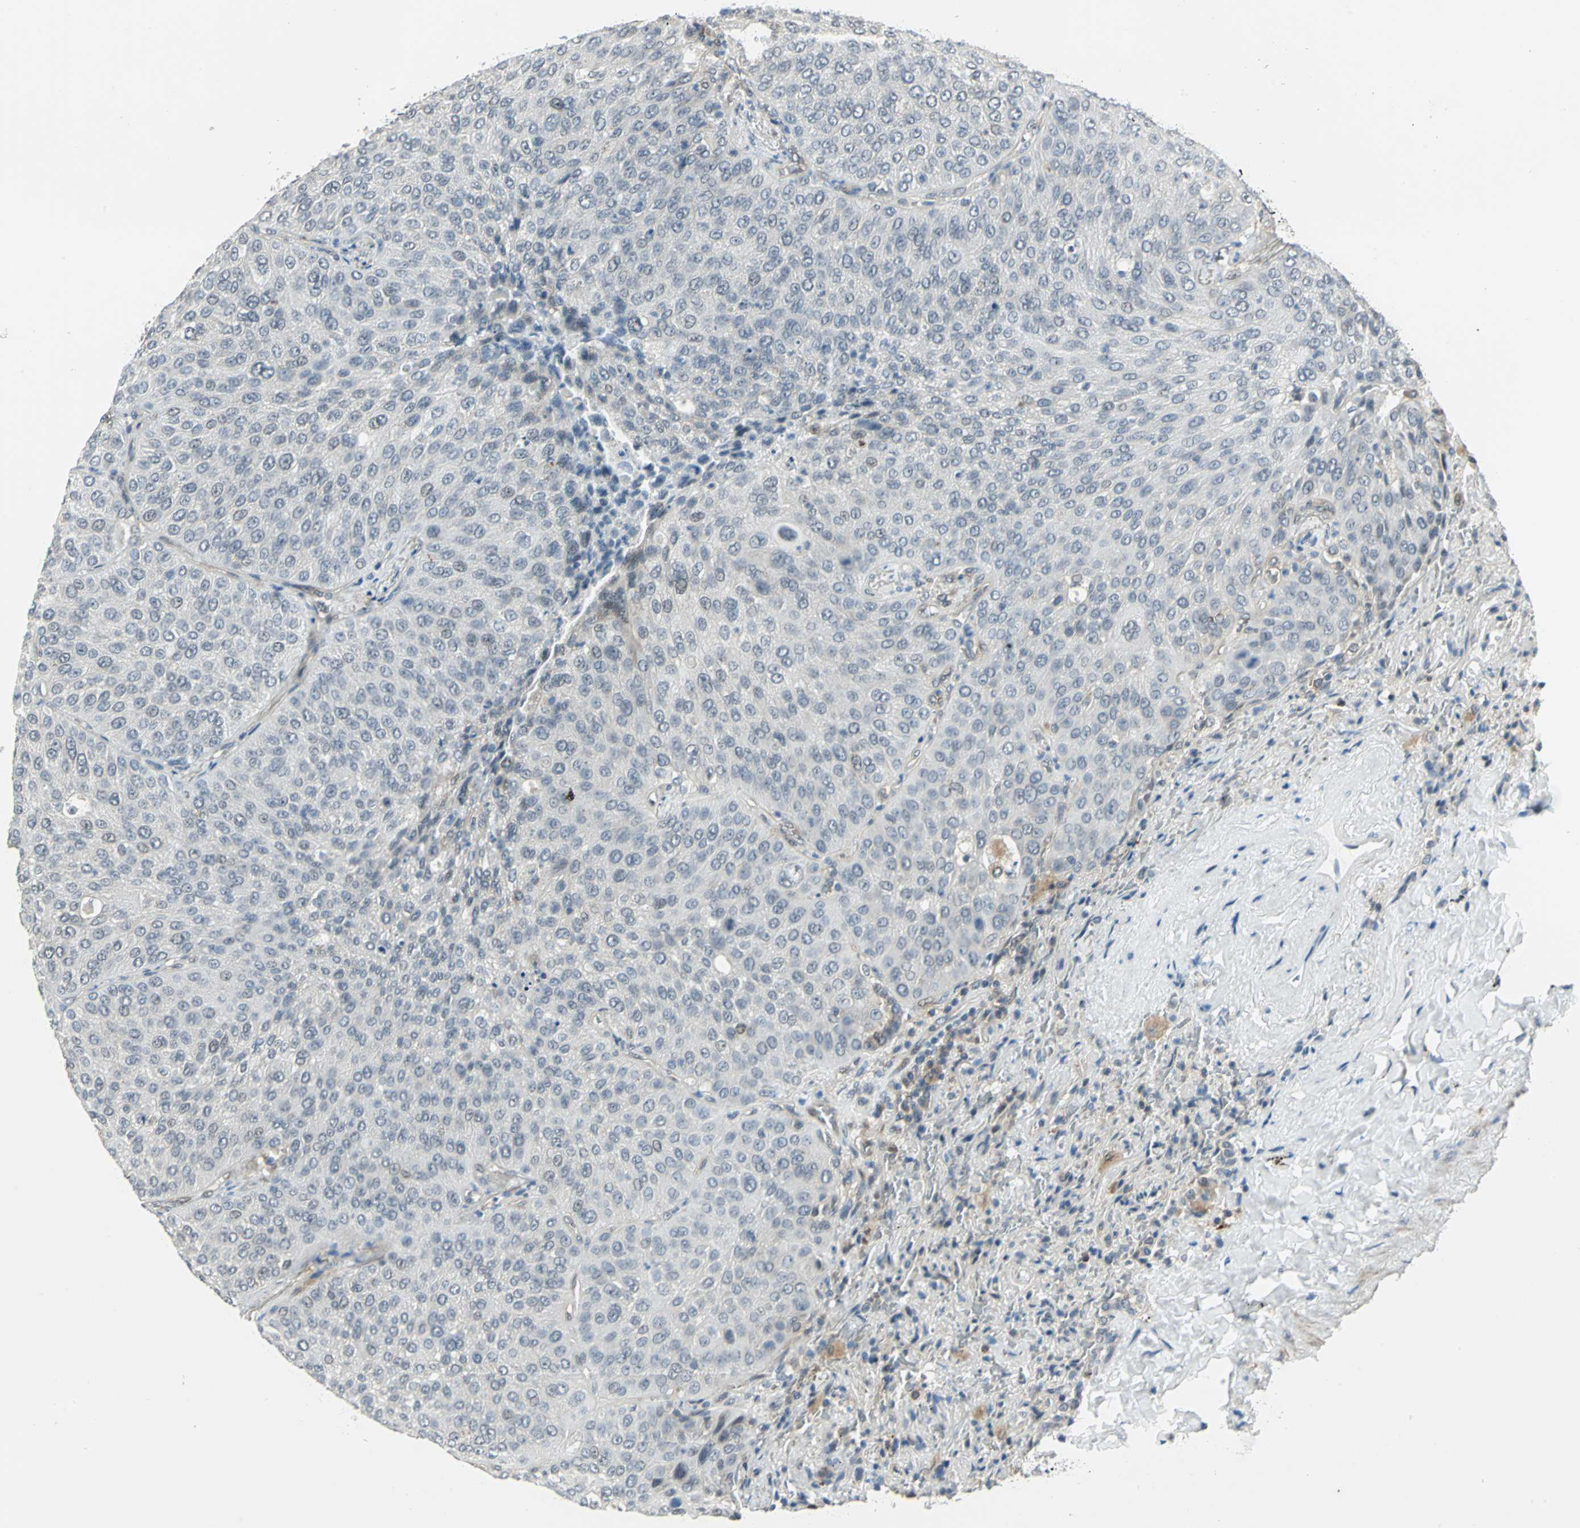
{"staining": {"intensity": "negative", "quantity": "none", "location": "none"}, "tissue": "lung cancer", "cell_type": "Tumor cells", "image_type": "cancer", "snomed": [{"axis": "morphology", "description": "Squamous cell carcinoma, NOS"}, {"axis": "topography", "description": "Lung"}], "caption": "High magnification brightfield microscopy of lung cancer (squamous cell carcinoma) stained with DAB (3,3'-diaminobenzidine) (brown) and counterstained with hematoxylin (blue): tumor cells show no significant expression.", "gene": "PLAGL2", "patient": {"sex": "male", "age": 54}}